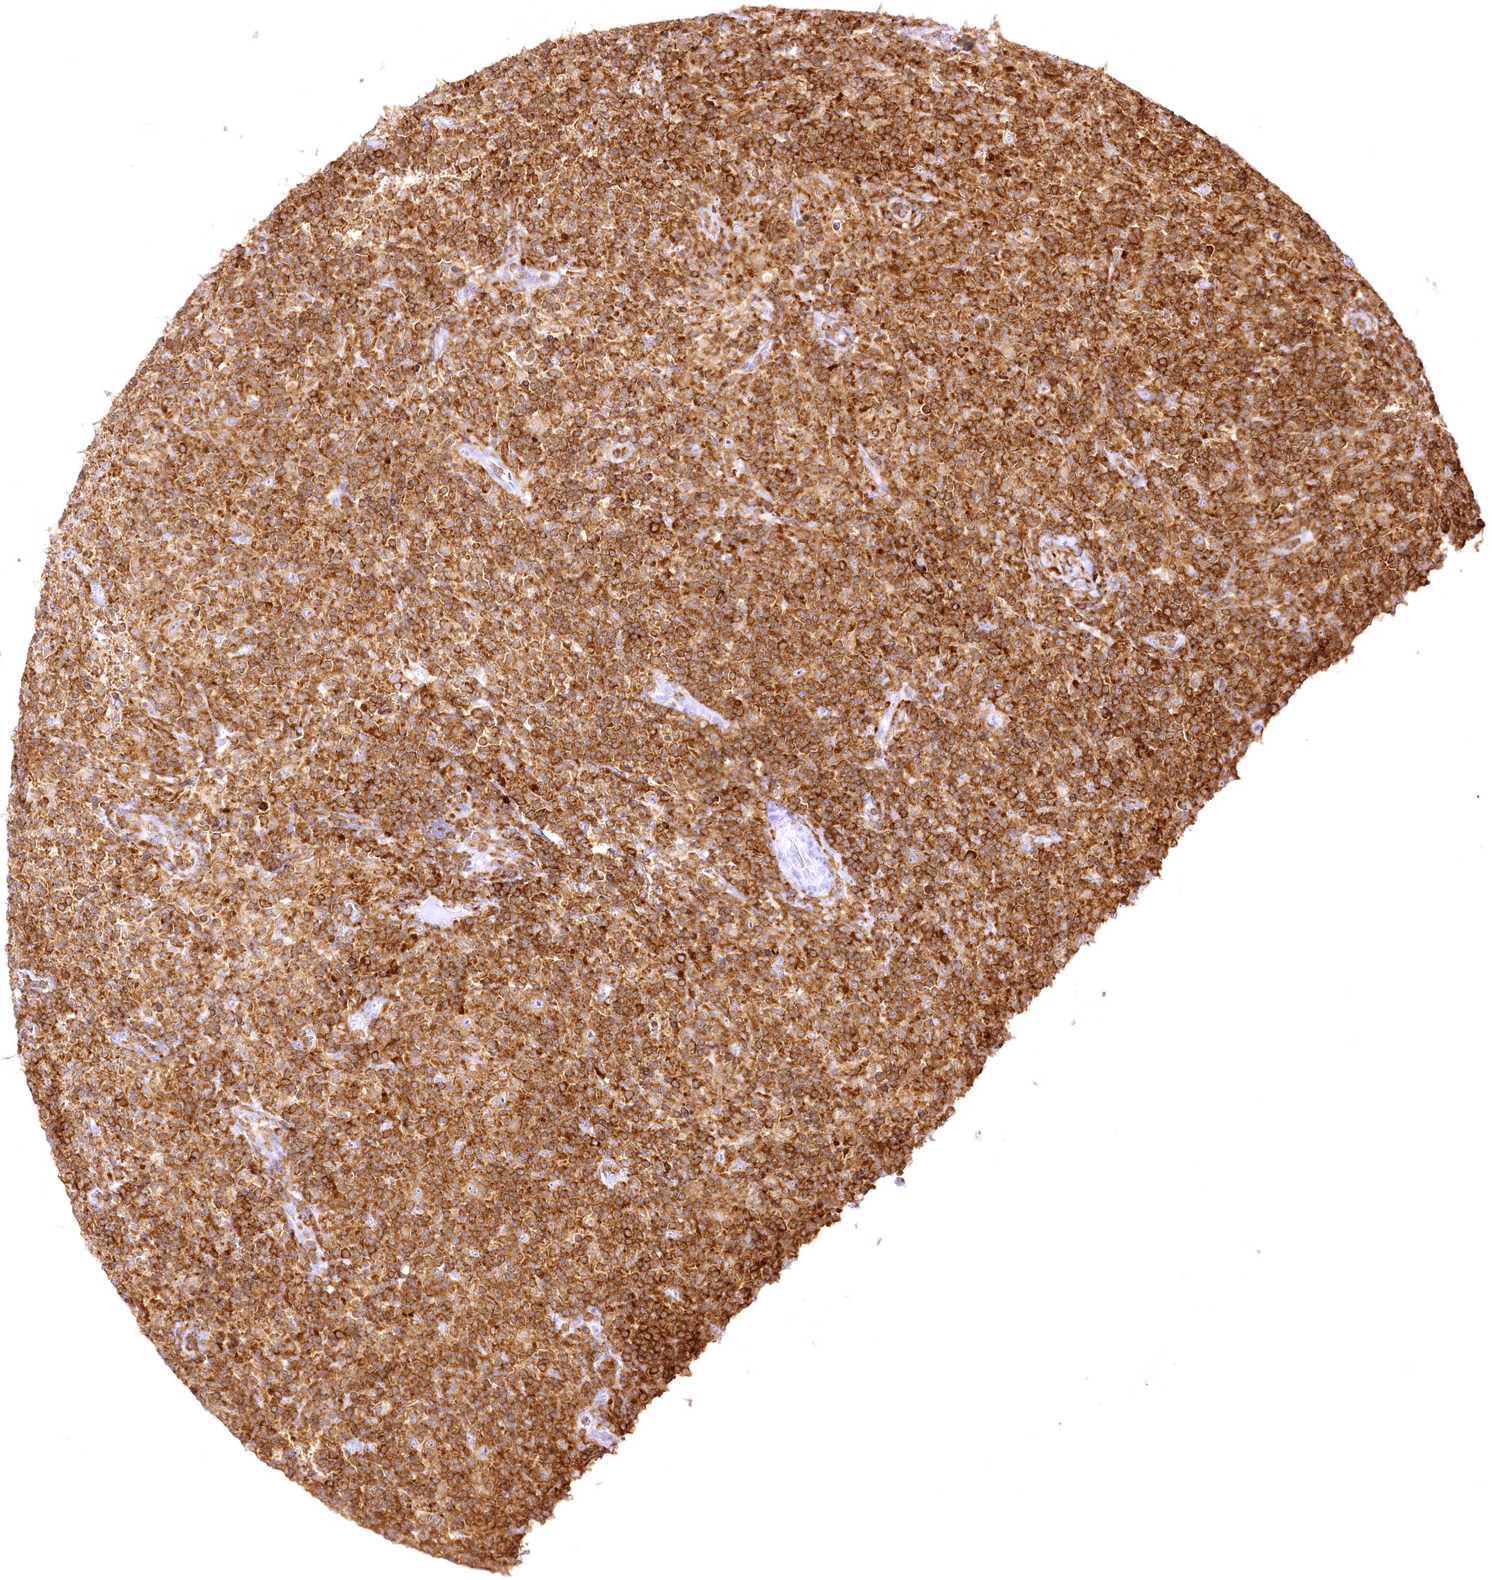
{"staining": {"intensity": "weak", "quantity": ">75%", "location": "cytoplasmic/membranous"}, "tissue": "lymphoma", "cell_type": "Tumor cells", "image_type": "cancer", "snomed": [{"axis": "morphology", "description": "Hodgkin's disease, NOS"}, {"axis": "topography", "description": "Lymph node"}], "caption": "Brown immunohistochemical staining in Hodgkin's disease reveals weak cytoplasmic/membranous staining in about >75% of tumor cells.", "gene": "DOCK2", "patient": {"sex": "male", "age": 70}}